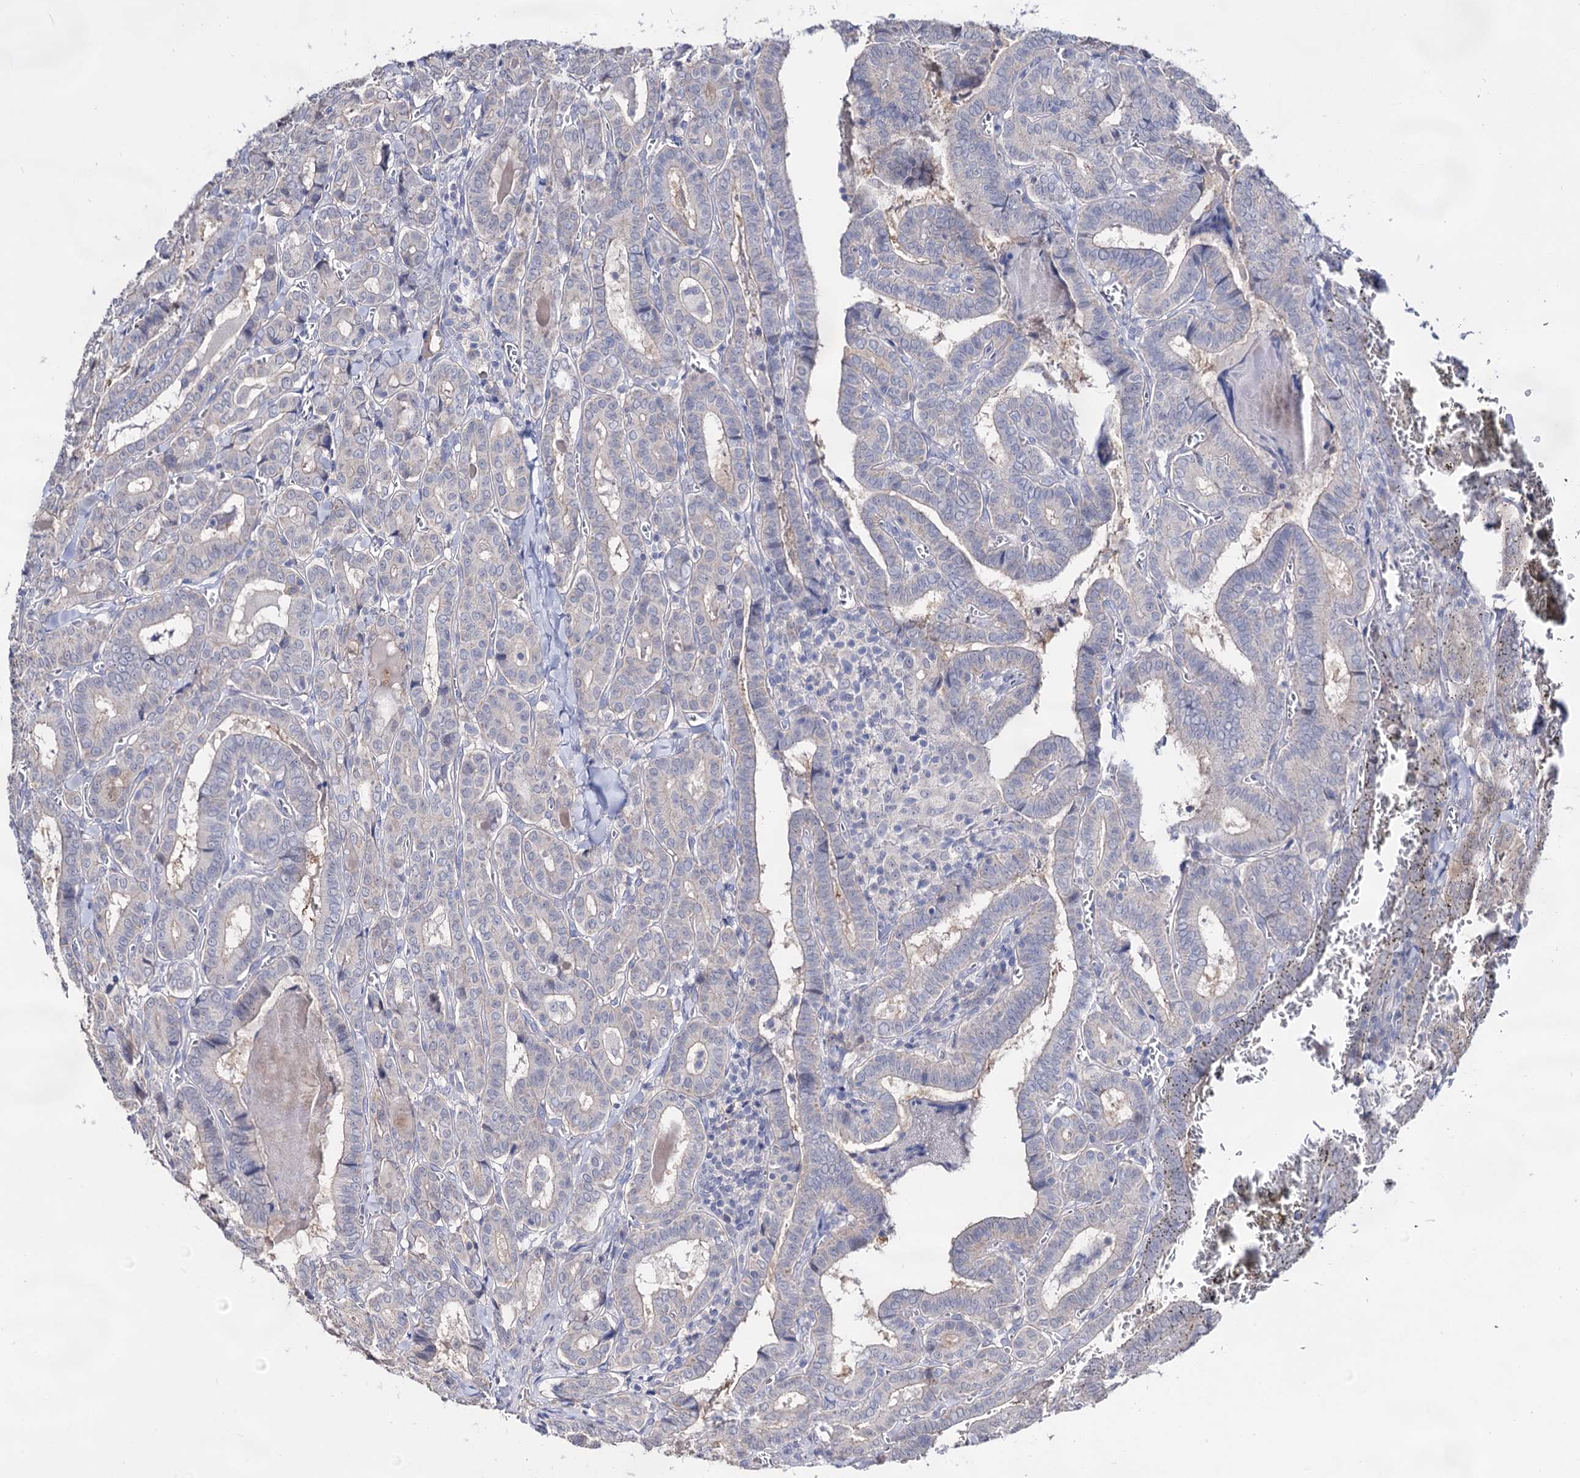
{"staining": {"intensity": "negative", "quantity": "none", "location": "none"}, "tissue": "thyroid cancer", "cell_type": "Tumor cells", "image_type": "cancer", "snomed": [{"axis": "morphology", "description": "Papillary adenocarcinoma, NOS"}, {"axis": "topography", "description": "Thyroid gland"}], "caption": "IHC micrograph of neoplastic tissue: human thyroid papillary adenocarcinoma stained with DAB shows no significant protein expression in tumor cells.", "gene": "ARFIP2", "patient": {"sex": "female", "age": 72}}